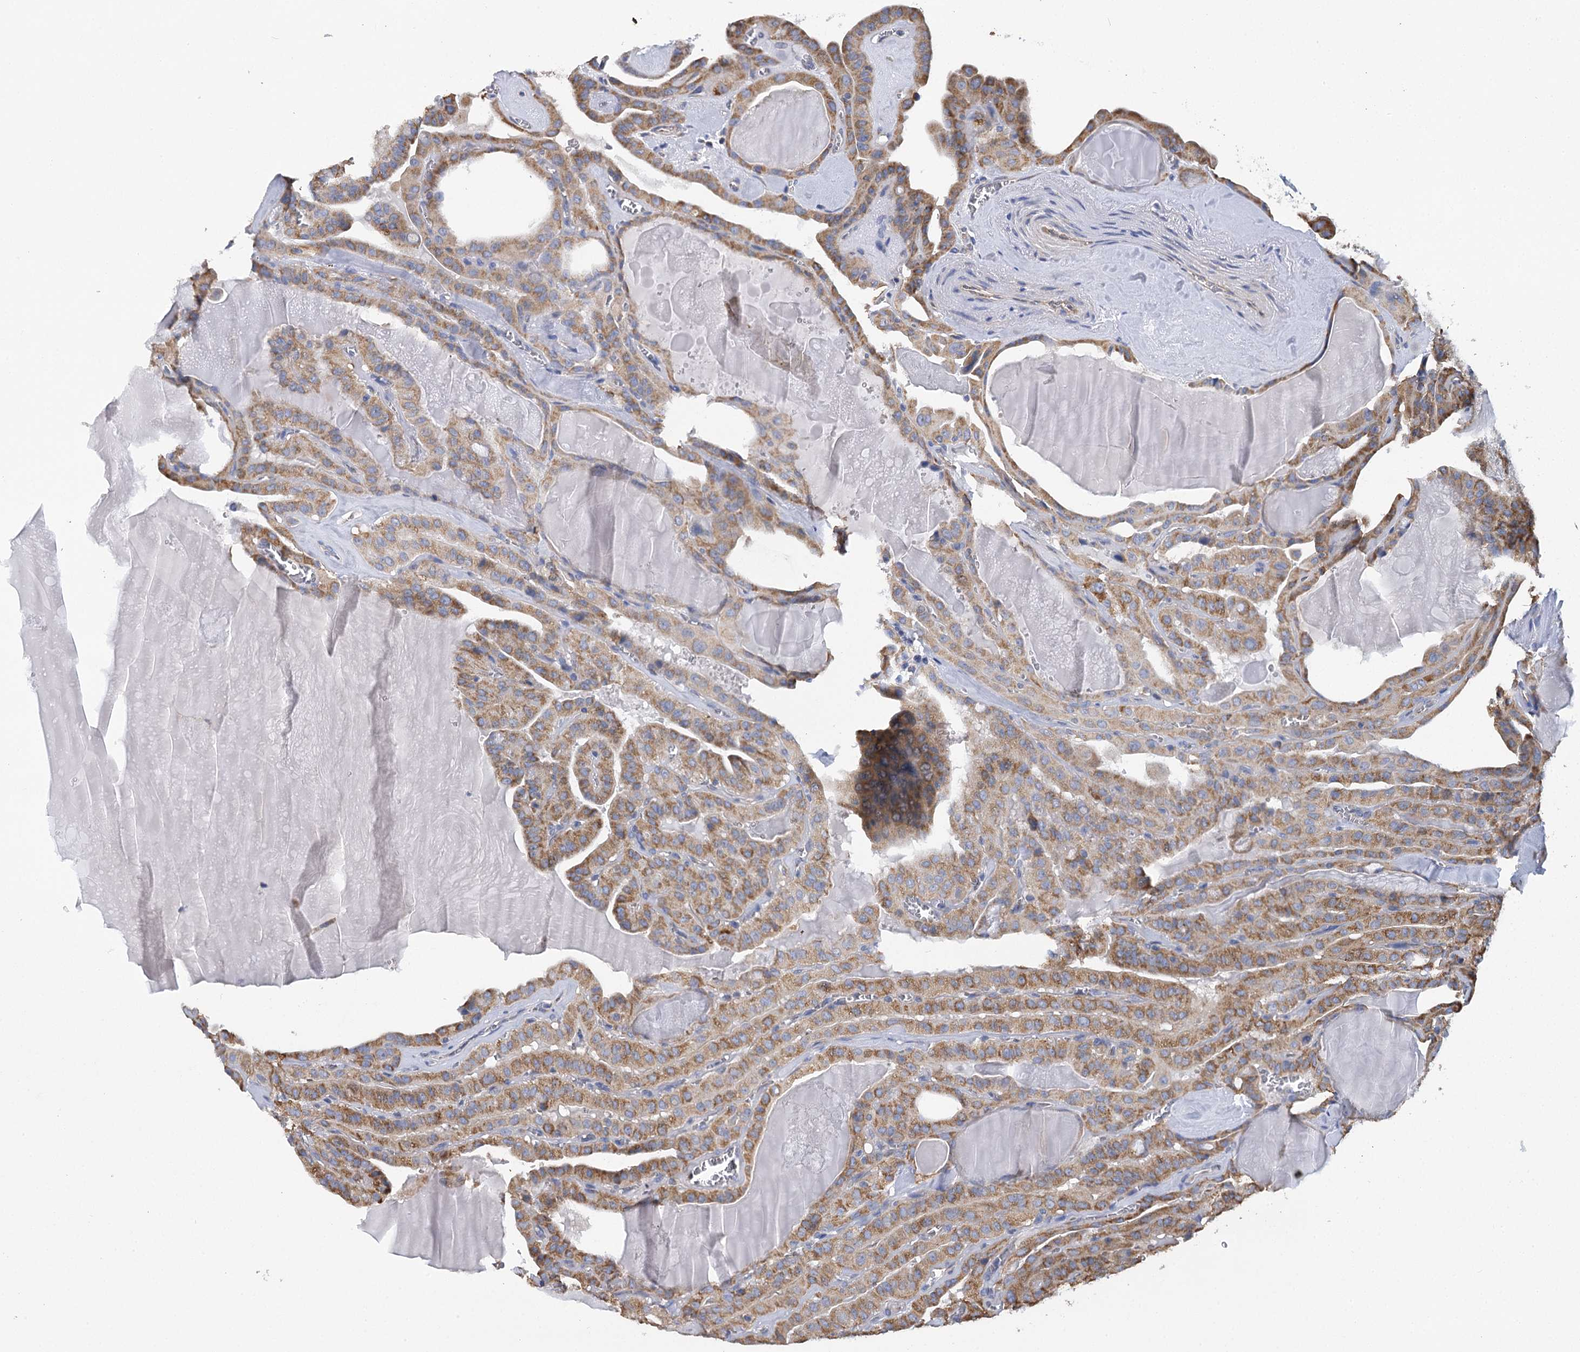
{"staining": {"intensity": "moderate", "quantity": ">75%", "location": "cytoplasmic/membranous"}, "tissue": "thyroid cancer", "cell_type": "Tumor cells", "image_type": "cancer", "snomed": [{"axis": "morphology", "description": "Papillary adenocarcinoma, NOS"}, {"axis": "topography", "description": "Thyroid gland"}], "caption": "A micrograph showing moderate cytoplasmic/membranous staining in approximately >75% of tumor cells in thyroid papillary adenocarcinoma, as visualized by brown immunohistochemical staining.", "gene": "CCDC73", "patient": {"sex": "male", "age": 52}}